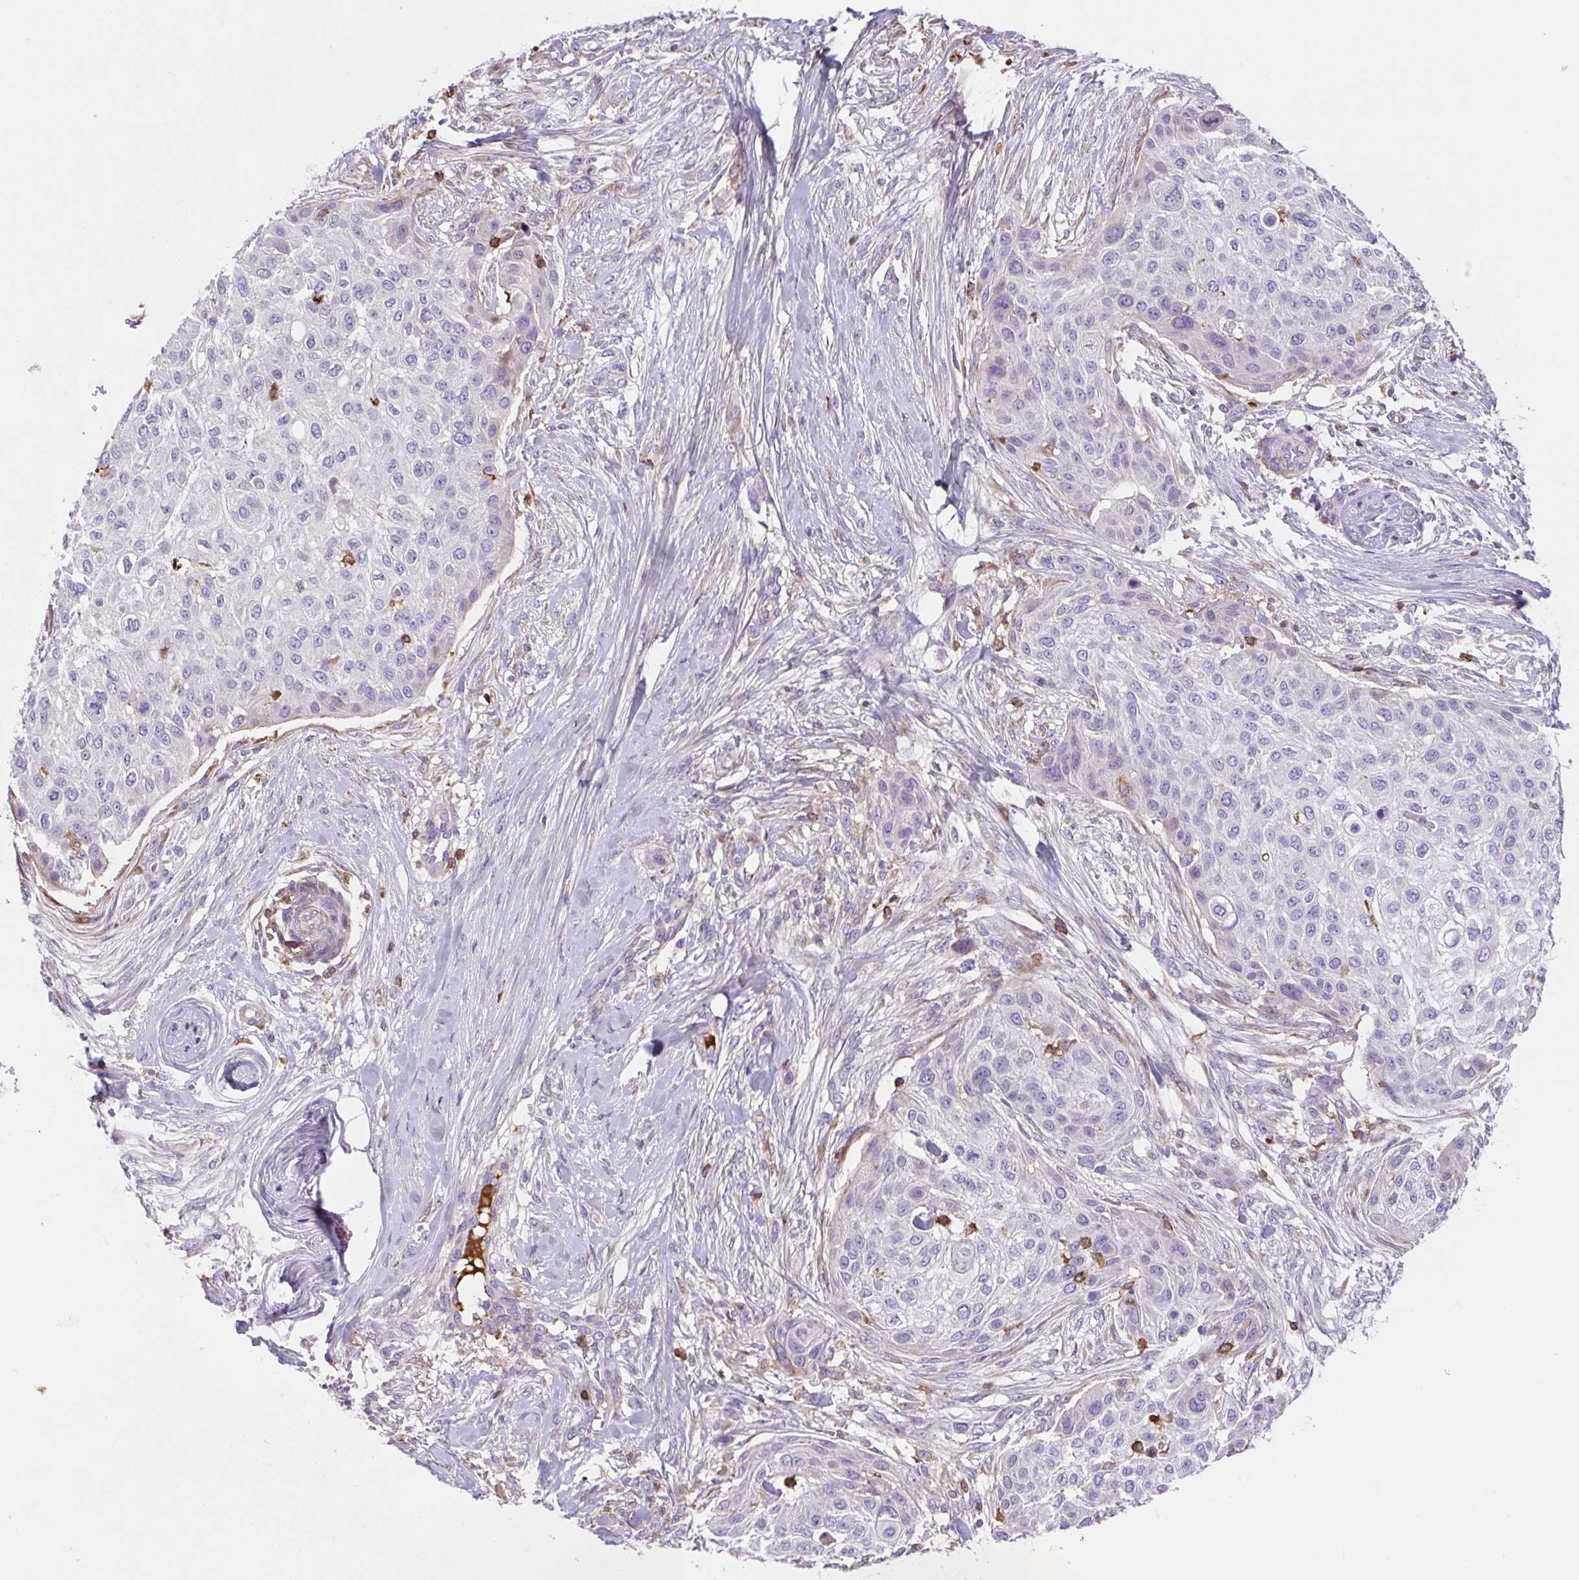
{"staining": {"intensity": "negative", "quantity": "none", "location": "none"}, "tissue": "skin cancer", "cell_type": "Tumor cells", "image_type": "cancer", "snomed": [{"axis": "morphology", "description": "Squamous cell carcinoma, NOS"}, {"axis": "topography", "description": "Skin"}], "caption": "DAB immunohistochemical staining of skin cancer (squamous cell carcinoma) exhibits no significant staining in tumor cells.", "gene": "TPRG1", "patient": {"sex": "female", "age": 87}}